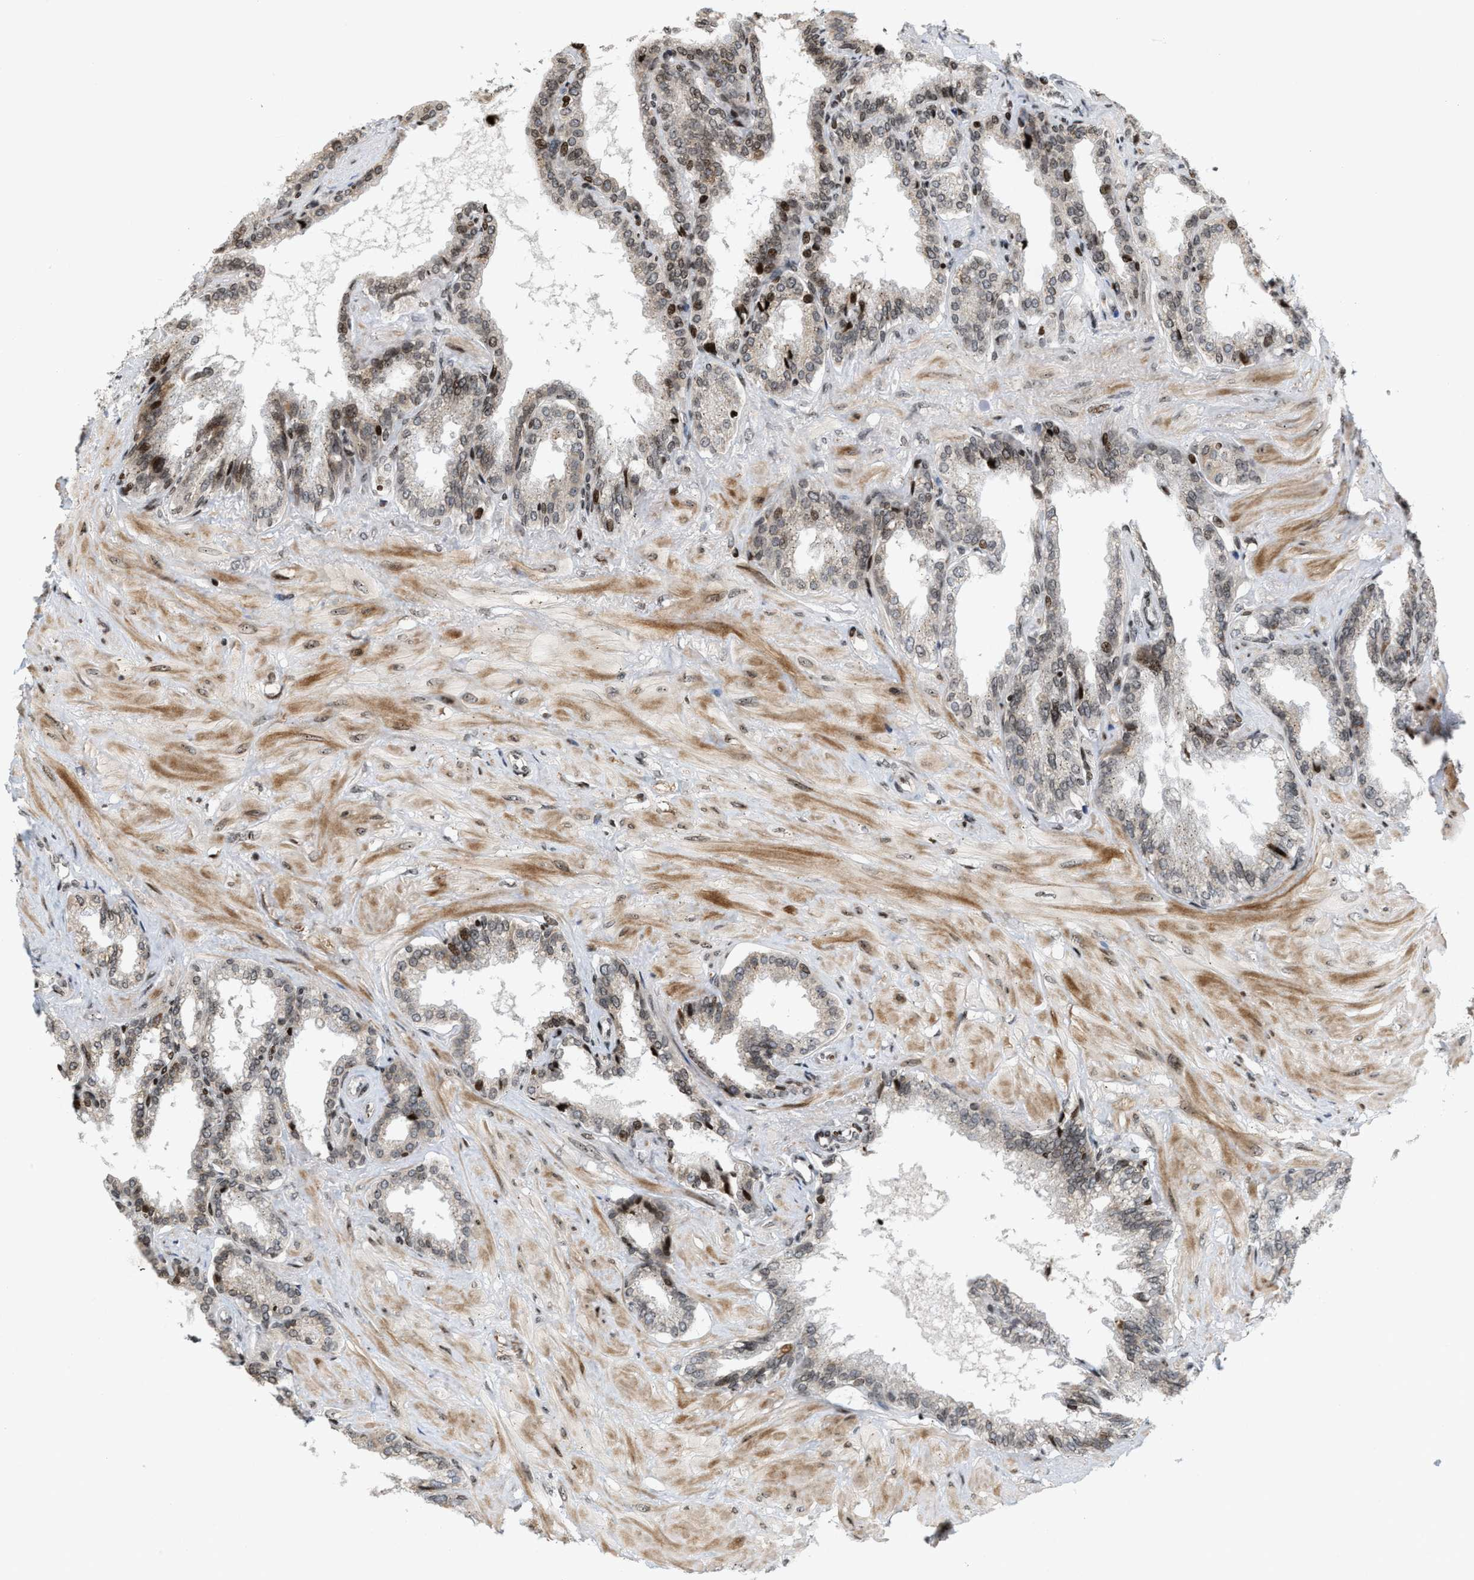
{"staining": {"intensity": "moderate", "quantity": "<25%", "location": "cytoplasmic/membranous,nuclear"}, "tissue": "seminal vesicle", "cell_type": "Glandular cells", "image_type": "normal", "snomed": [{"axis": "morphology", "description": "Normal tissue, NOS"}, {"axis": "topography", "description": "Seminal veicle"}], "caption": "DAB immunohistochemical staining of benign human seminal vesicle reveals moderate cytoplasmic/membranous,nuclear protein positivity in about <25% of glandular cells.", "gene": "PDZD2", "patient": {"sex": "male", "age": 46}}